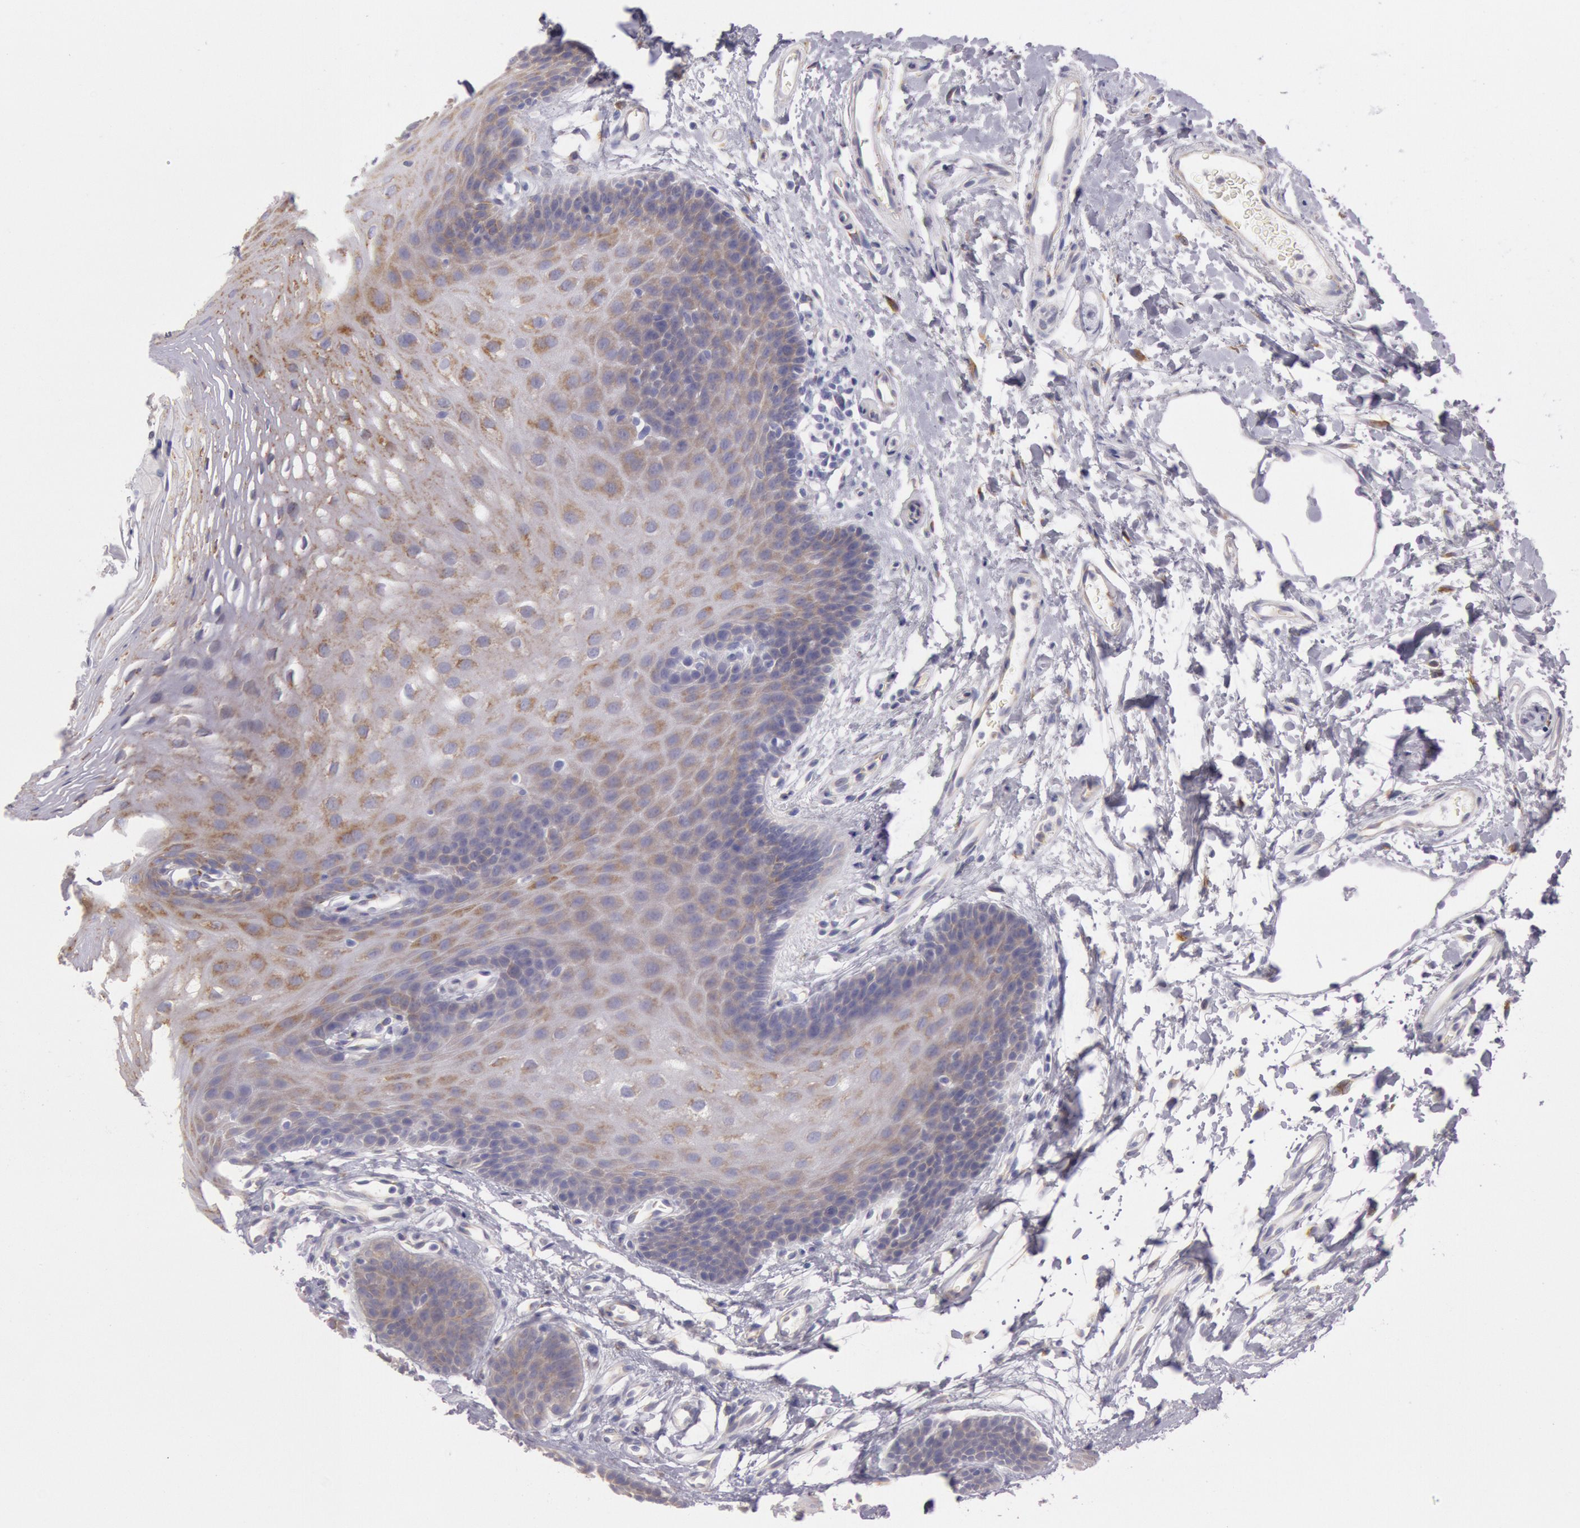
{"staining": {"intensity": "moderate", "quantity": ">75%", "location": "cytoplasmic/membranous"}, "tissue": "oral mucosa", "cell_type": "Squamous epithelial cells", "image_type": "normal", "snomed": [{"axis": "morphology", "description": "Normal tissue, NOS"}, {"axis": "topography", "description": "Oral tissue"}], "caption": "Normal oral mucosa was stained to show a protein in brown. There is medium levels of moderate cytoplasmic/membranous staining in about >75% of squamous epithelial cells. The staining was performed using DAB (3,3'-diaminobenzidine) to visualize the protein expression in brown, while the nuclei were stained in blue with hematoxylin (Magnification: 20x).", "gene": "CIDEB", "patient": {"sex": "male", "age": 62}}